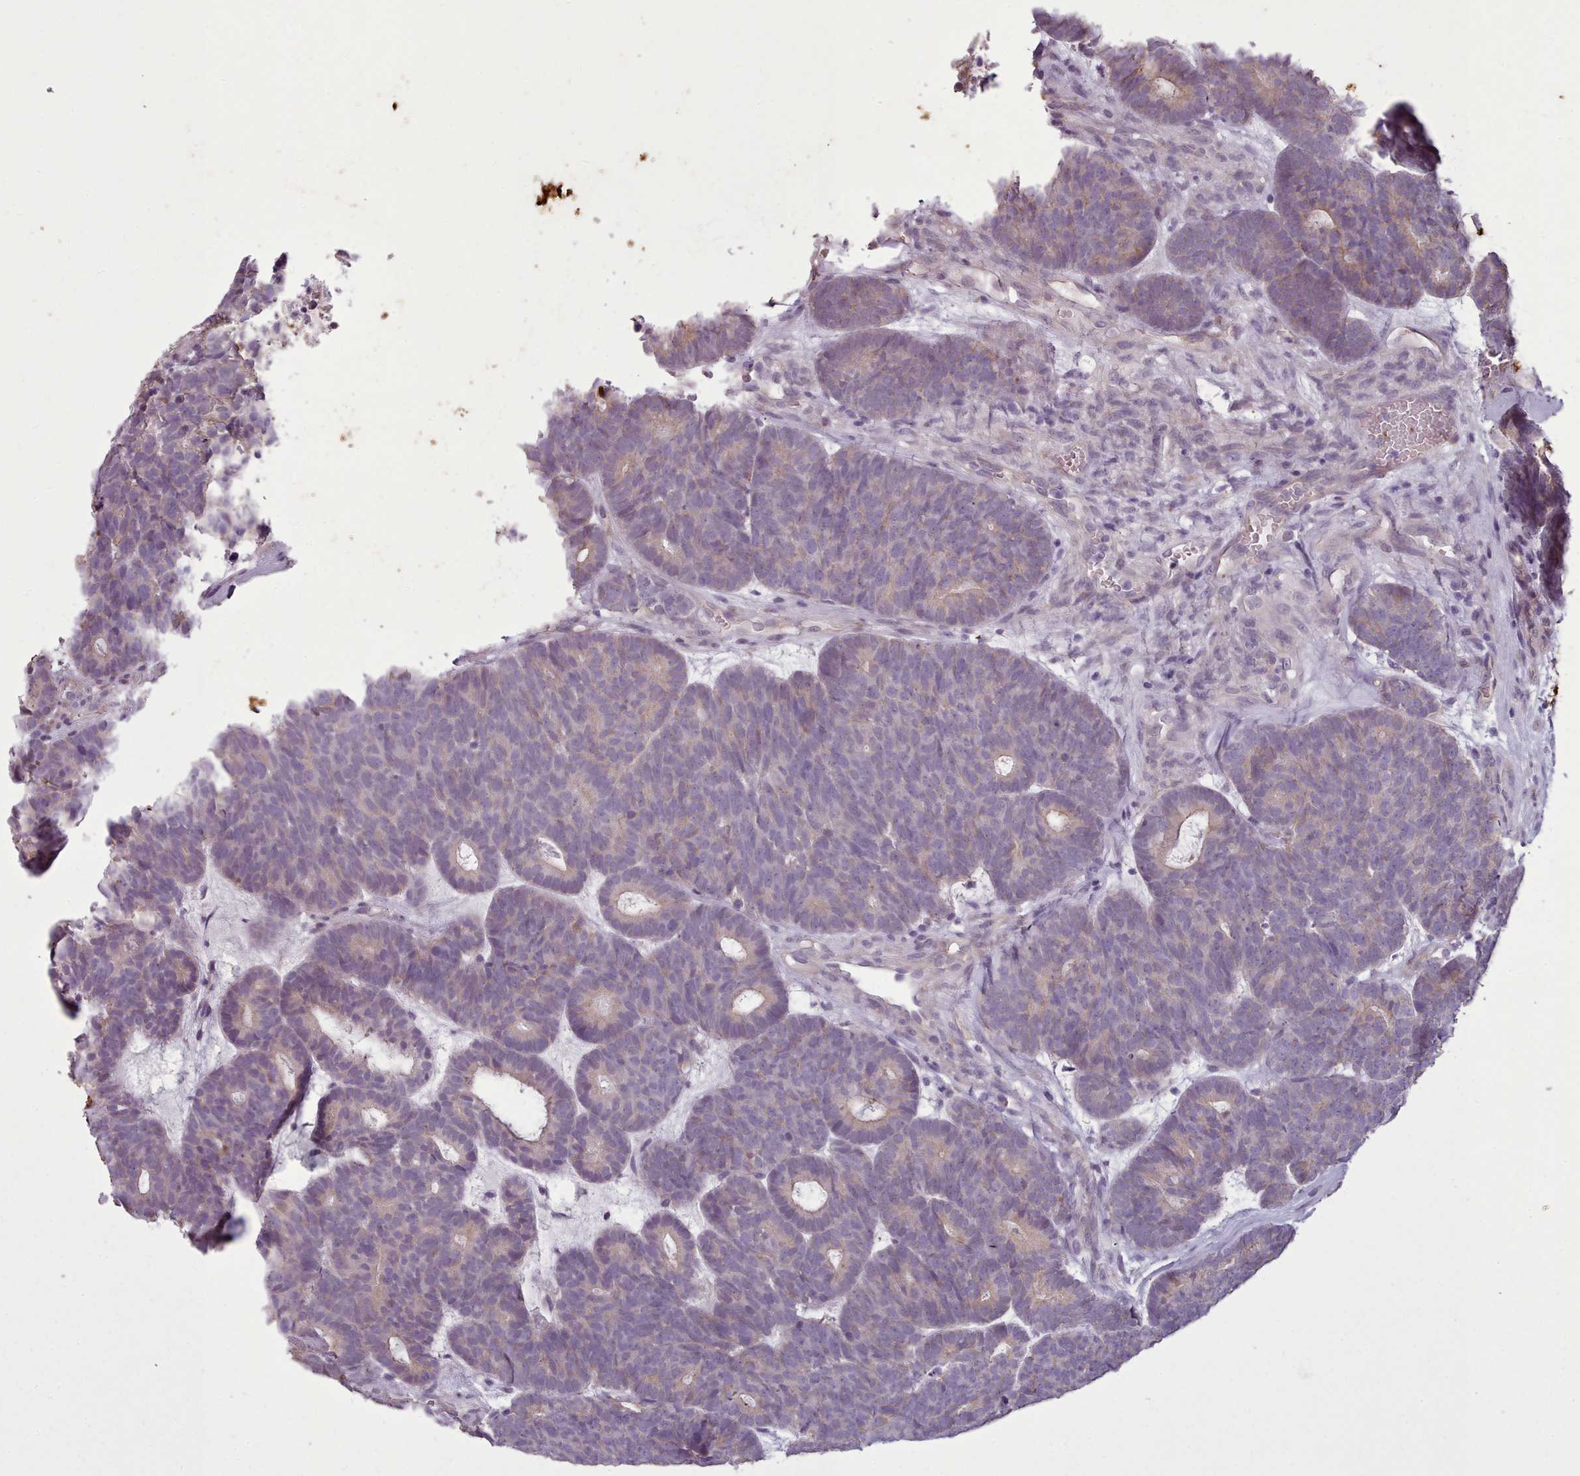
{"staining": {"intensity": "weak", "quantity": "25%-75%", "location": "cytoplasmic/membranous"}, "tissue": "head and neck cancer", "cell_type": "Tumor cells", "image_type": "cancer", "snomed": [{"axis": "morphology", "description": "Adenocarcinoma, NOS"}, {"axis": "topography", "description": "Head-Neck"}], "caption": "Tumor cells reveal low levels of weak cytoplasmic/membranous expression in about 25%-75% of cells in human head and neck cancer. Ihc stains the protein in brown and the nuclei are stained blue.", "gene": "PLD4", "patient": {"sex": "female", "age": 81}}